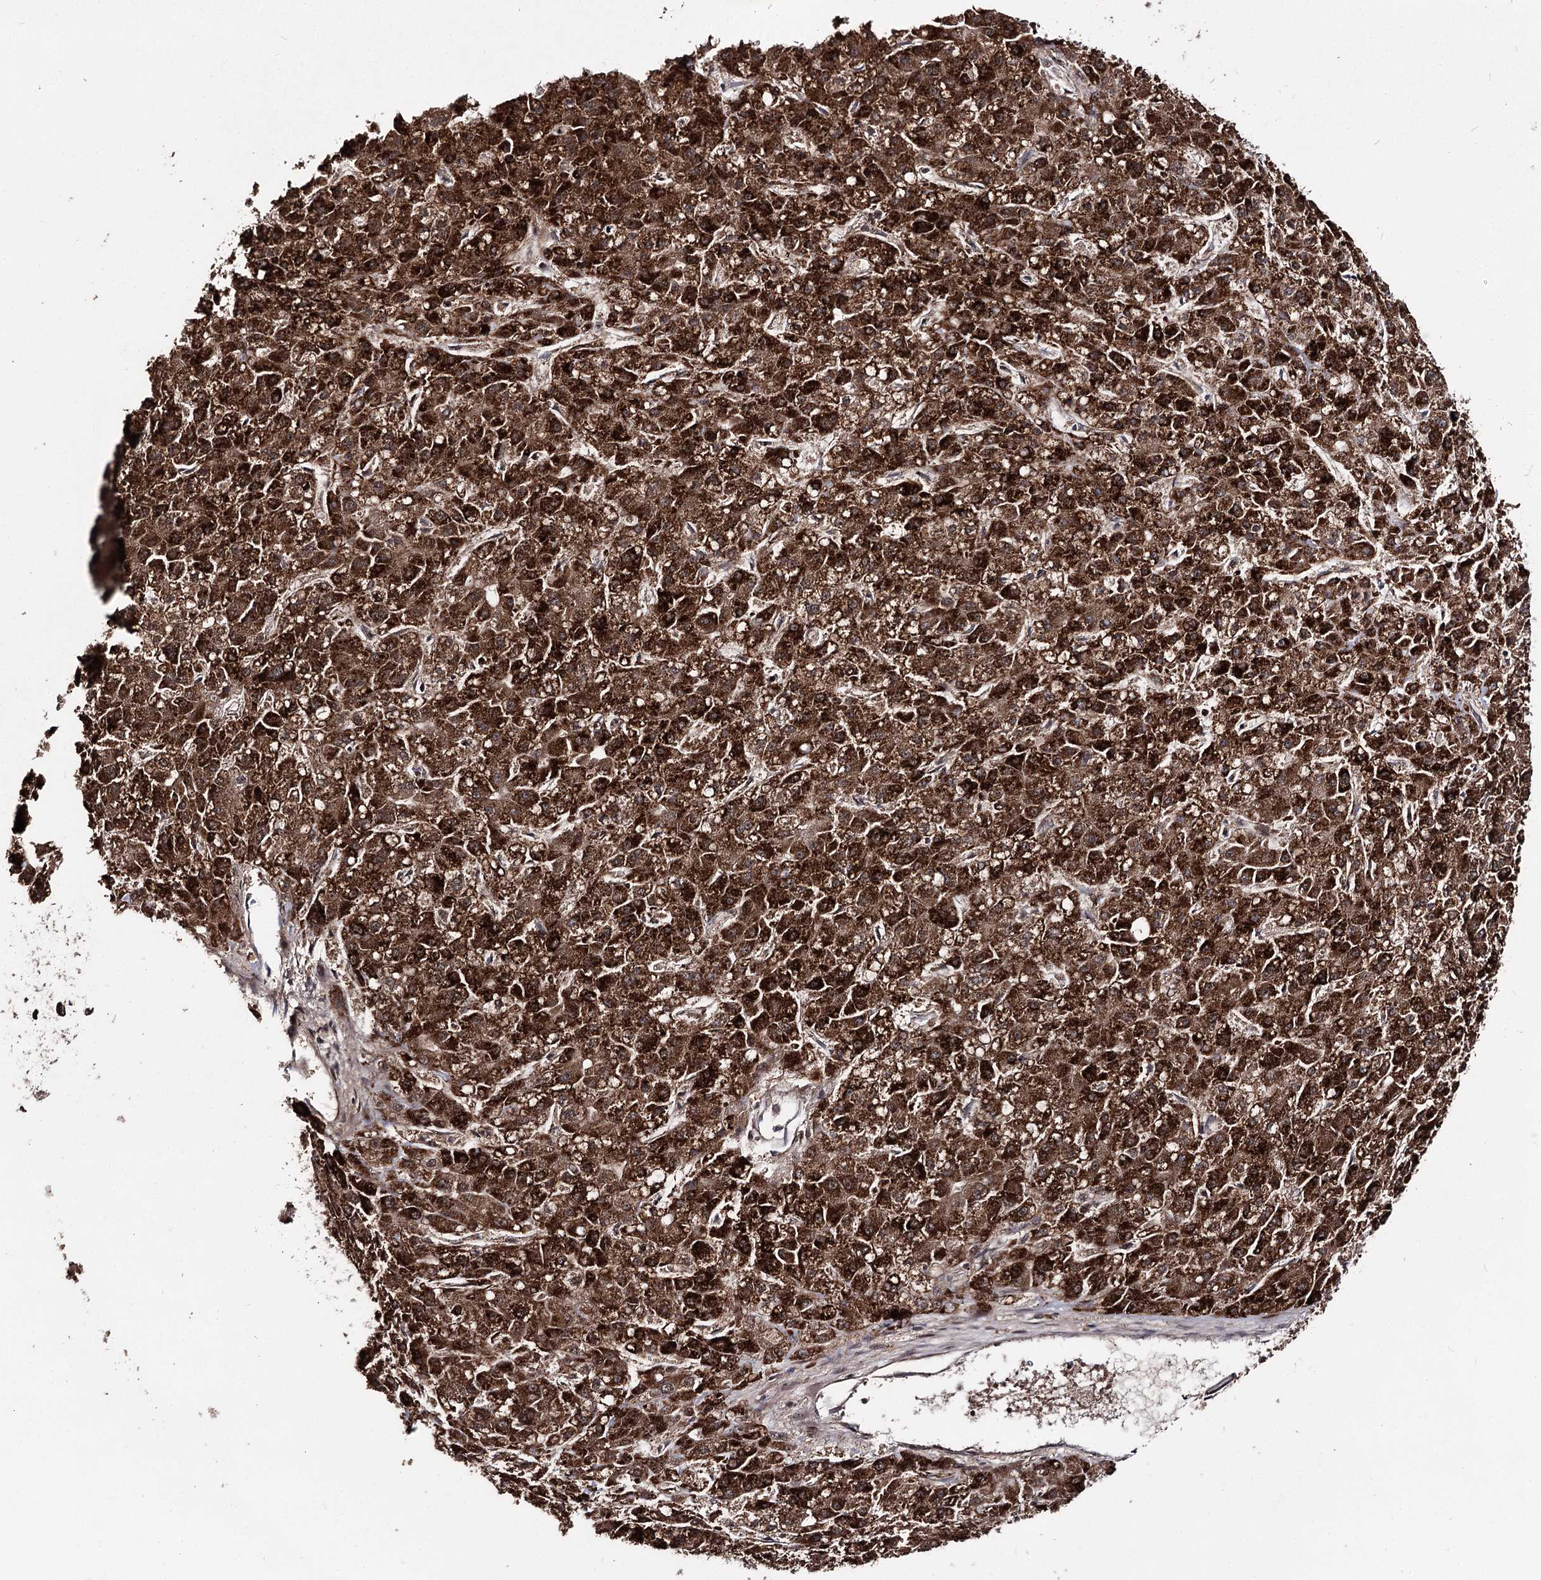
{"staining": {"intensity": "strong", "quantity": ">75%", "location": "cytoplasmic/membranous,nuclear"}, "tissue": "liver cancer", "cell_type": "Tumor cells", "image_type": "cancer", "snomed": [{"axis": "morphology", "description": "Carcinoma, Hepatocellular, NOS"}, {"axis": "topography", "description": "Liver"}], "caption": "A brown stain shows strong cytoplasmic/membranous and nuclear expression of a protein in liver hepatocellular carcinoma tumor cells.", "gene": "FAM53B", "patient": {"sex": "male", "age": 67}}